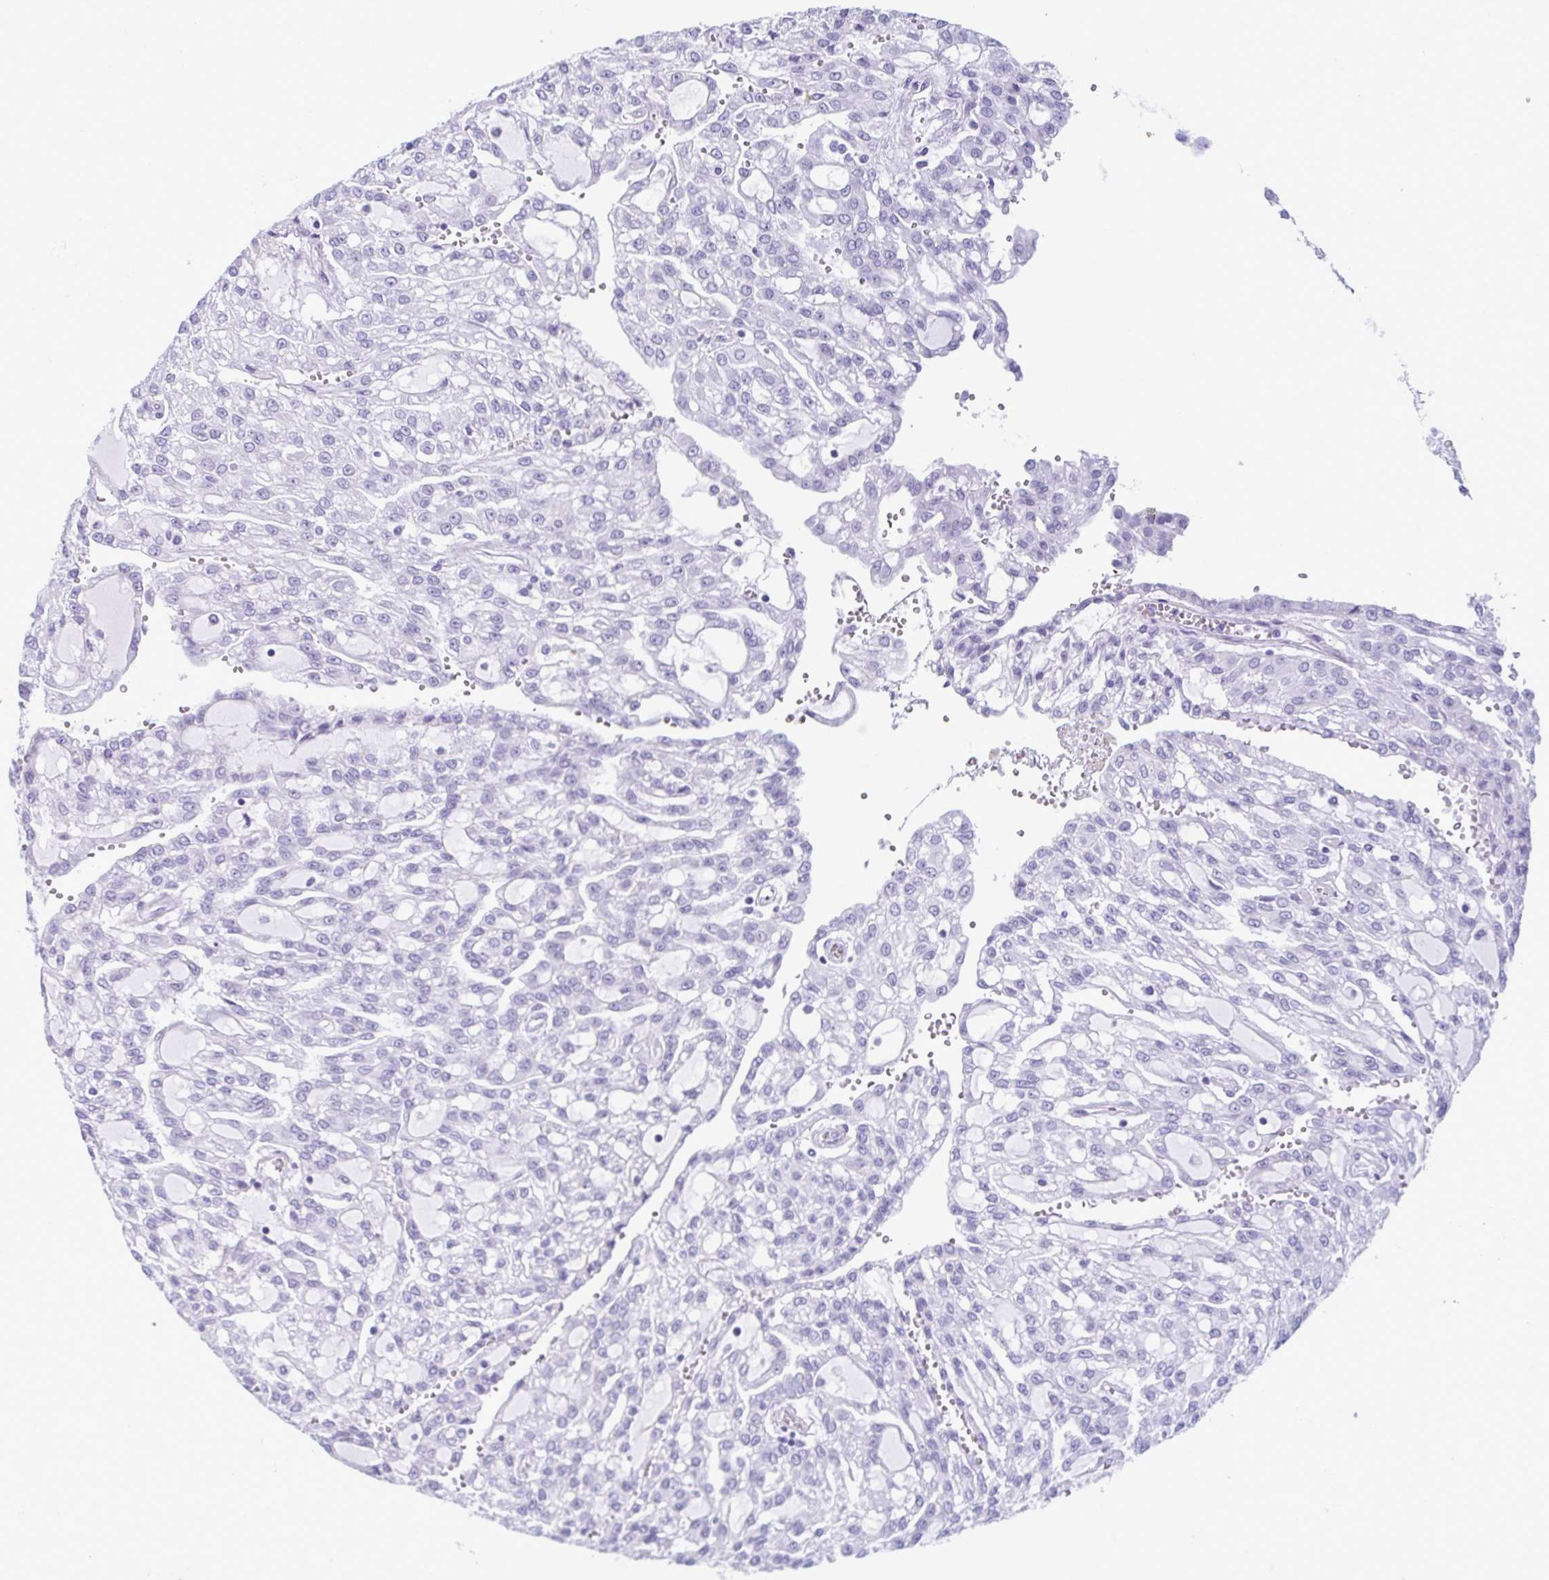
{"staining": {"intensity": "negative", "quantity": "none", "location": "none"}, "tissue": "renal cancer", "cell_type": "Tumor cells", "image_type": "cancer", "snomed": [{"axis": "morphology", "description": "Adenocarcinoma, NOS"}, {"axis": "topography", "description": "Kidney"}], "caption": "Tumor cells show no significant staining in renal cancer (adenocarcinoma). The staining is performed using DAB brown chromogen with nuclei counter-stained in using hematoxylin.", "gene": "TCEAL3", "patient": {"sex": "male", "age": 63}}